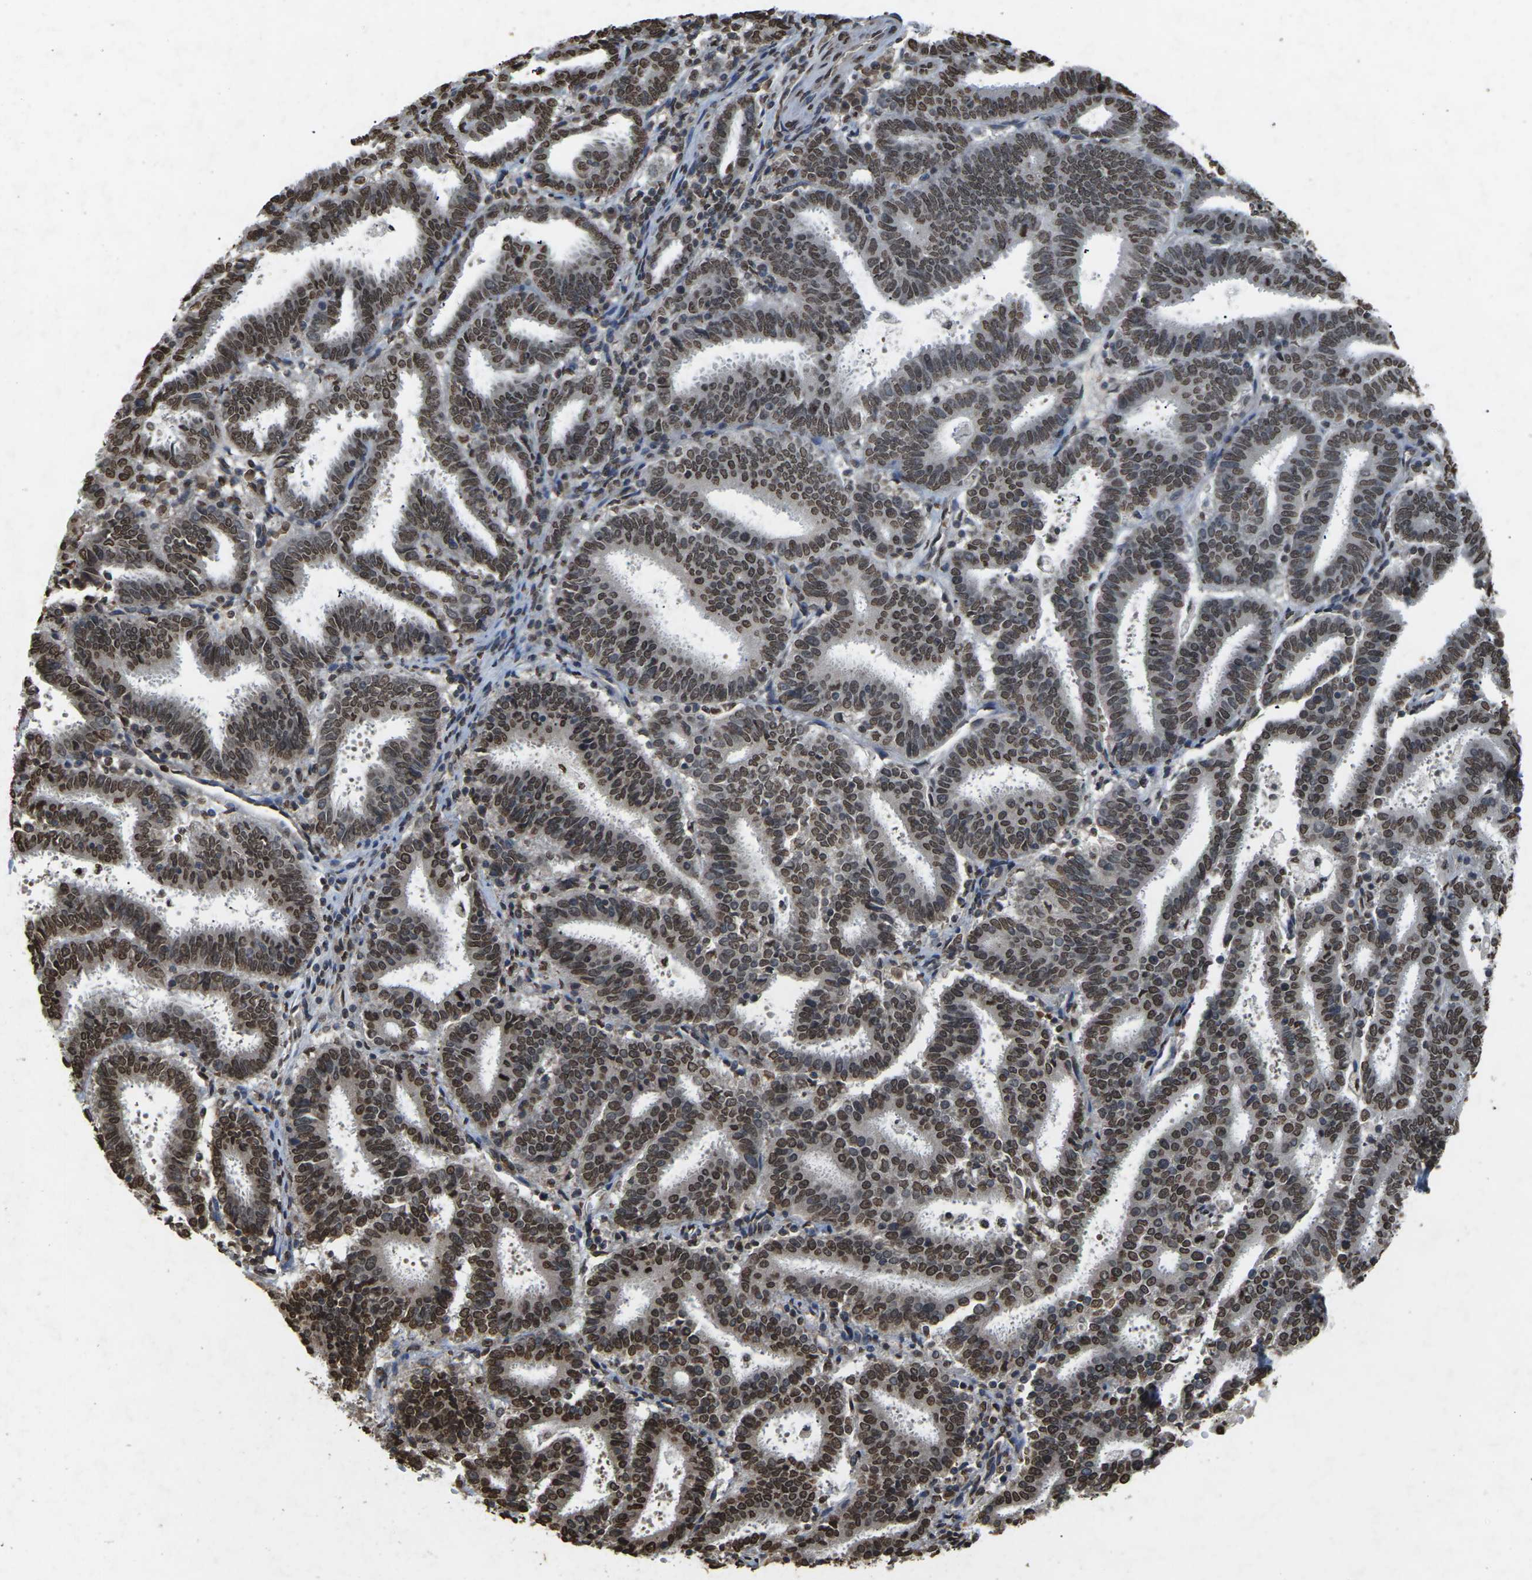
{"staining": {"intensity": "strong", "quantity": ">75%", "location": "nuclear"}, "tissue": "endometrial cancer", "cell_type": "Tumor cells", "image_type": "cancer", "snomed": [{"axis": "morphology", "description": "Adenocarcinoma, NOS"}, {"axis": "topography", "description": "Uterus"}], "caption": "Adenocarcinoma (endometrial) was stained to show a protein in brown. There is high levels of strong nuclear positivity in approximately >75% of tumor cells. Using DAB (brown) and hematoxylin (blue) stains, captured at high magnification using brightfield microscopy.", "gene": "EMSY", "patient": {"sex": "female", "age": 83}}